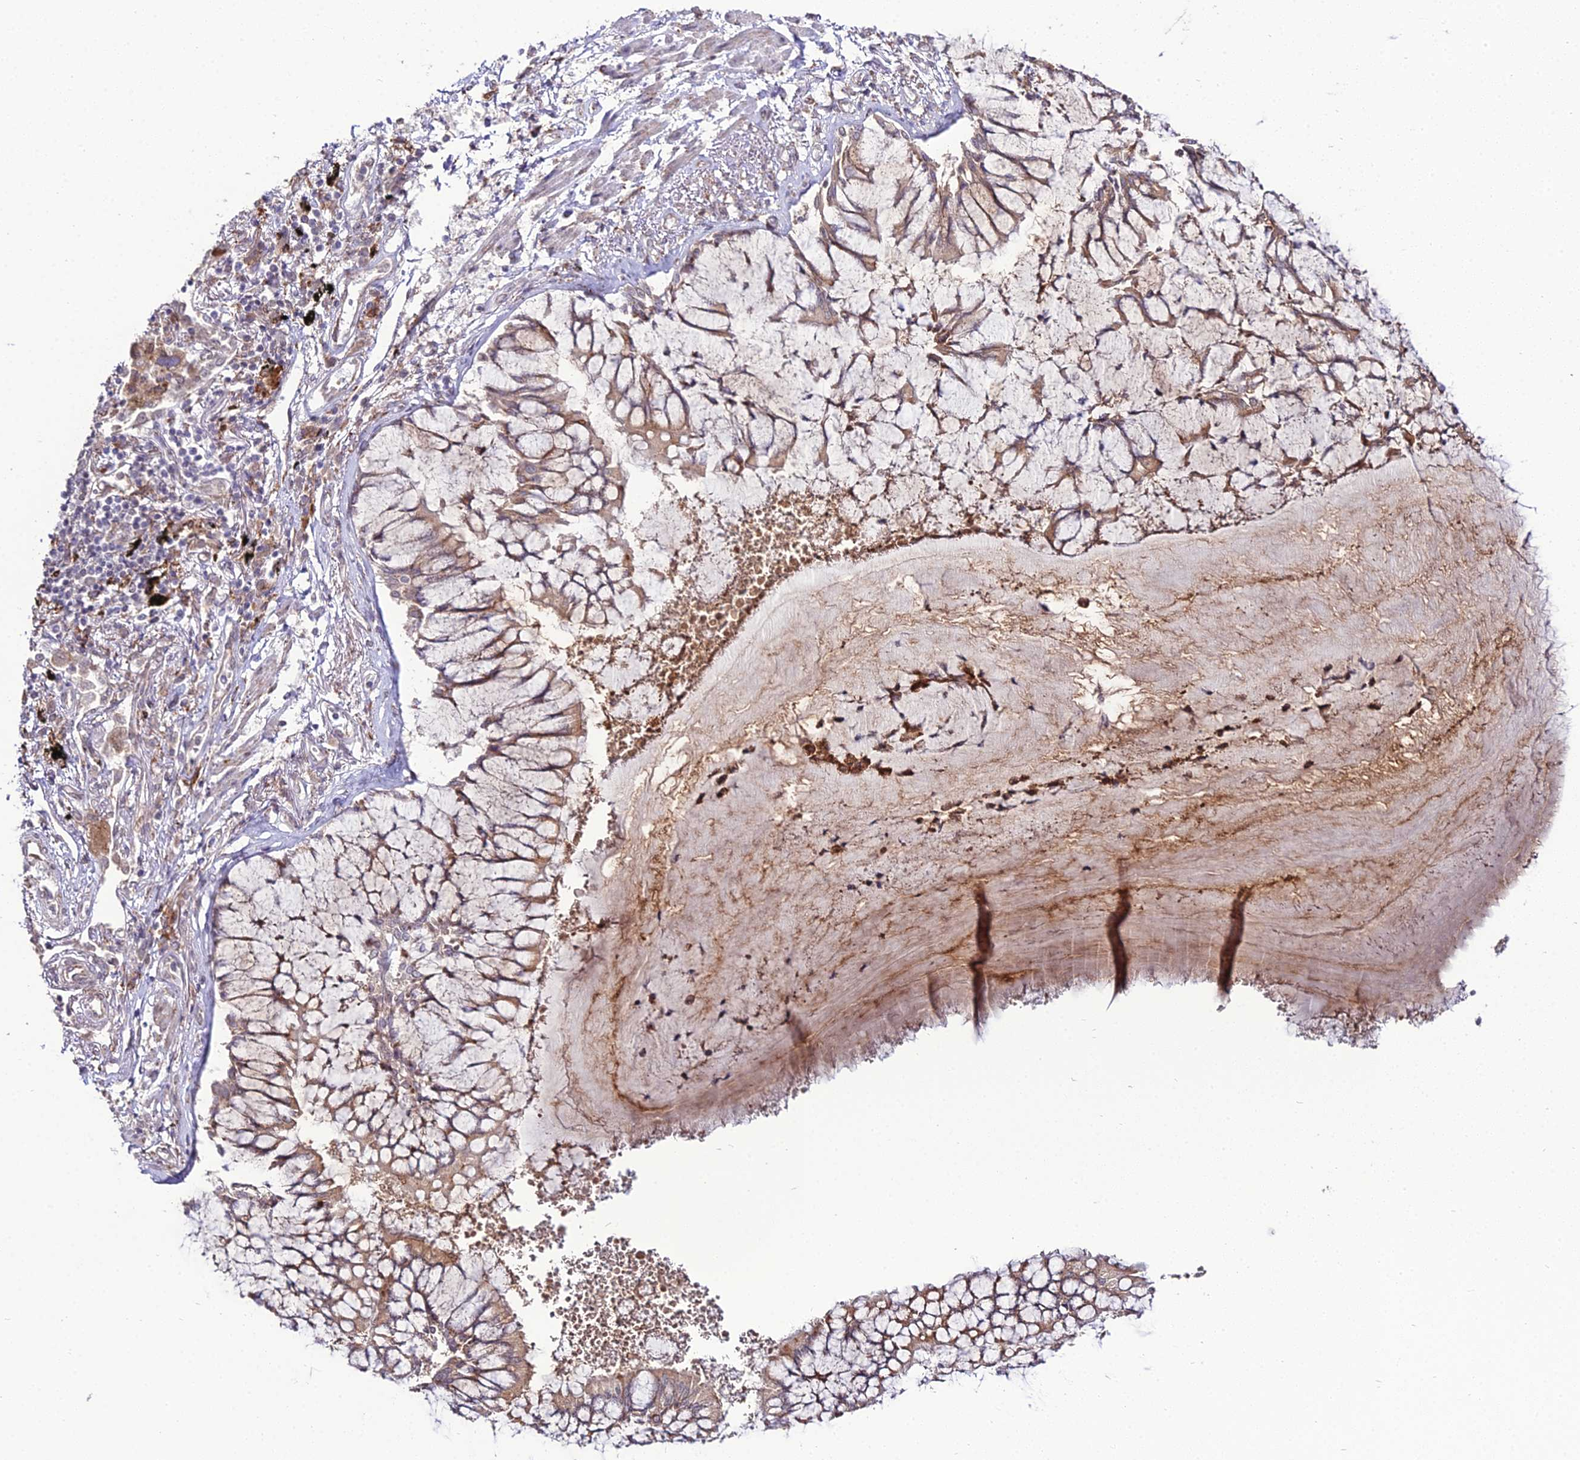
{"staining": {"intensity": "weak", "quantity": ">75%", "location": "cytoplasmic/membranous"}, "tissue": "lung cancer", "cell_type": "Tumor cells", "image_type": "cancer", "snomed": [{"axis": "morphology", "description": "Adenocarcinoma, NOS"}, {"axis": "topography", "description": "Lung"}], "caption": "This photomicrograph displays IHC staining of lung cancer (adenocarcinoma), with low weak cytoplasmic/membranous expression in about >75% of tumor cells.", "gene": "TROAP", "patient": {"sex": "male", "age": 67}}